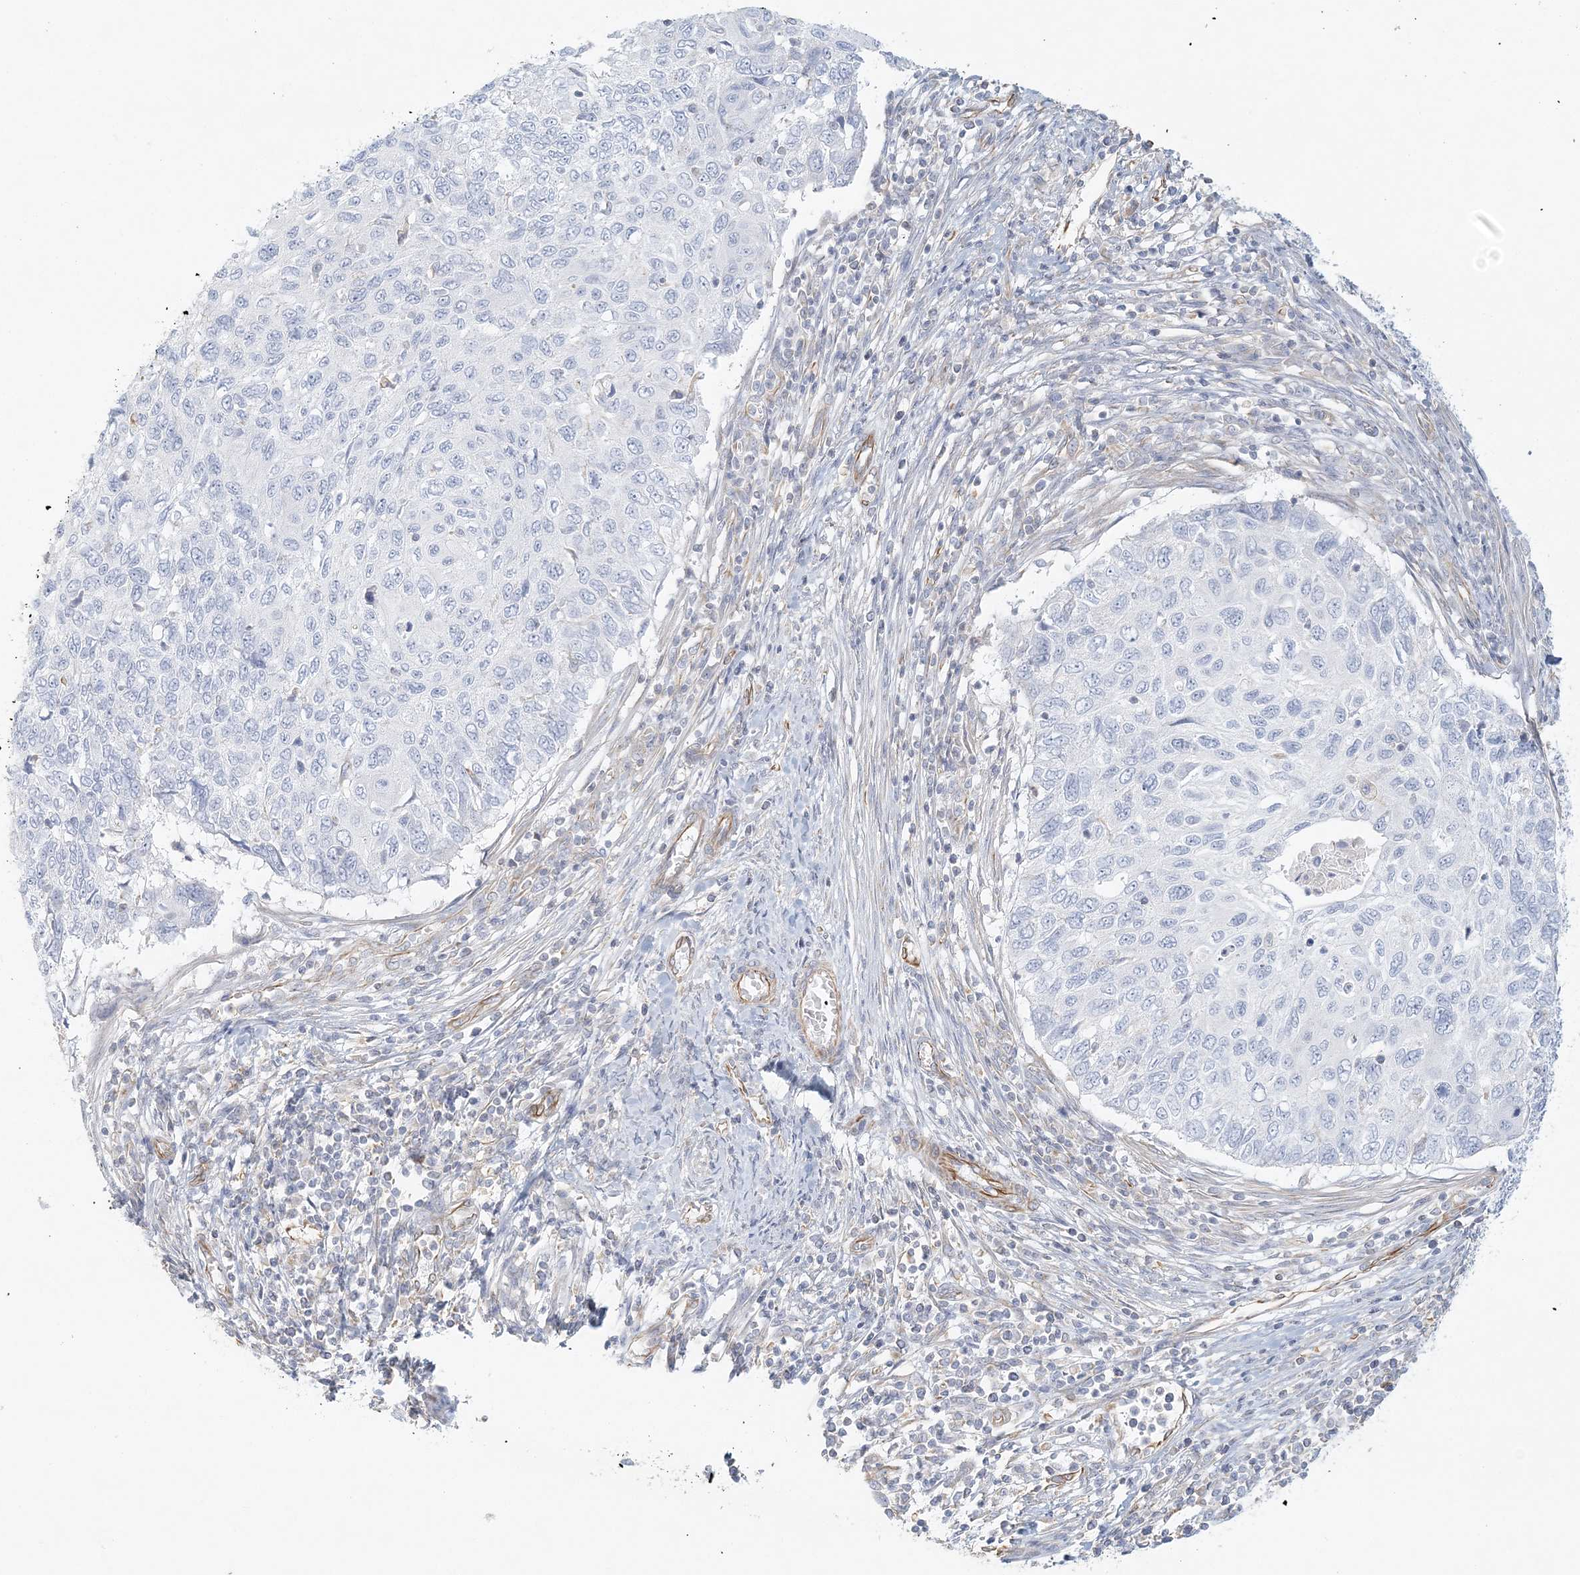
{"staining": {"intensity": "negative", "quantity": "none", "location": "none"}, "tissue": "cervical cancer", "cell_type": "Tumor cells", "image_type": "cancer", "snomed": [{"axis": "morphology", "description": "Squamous cell carcinoma, NOS"}, {"axis": "topography", "description": "Cervix"}], "caption": "DAB immunohistochemical staining of cervical cancer (squamous cell carcinoma) exhibits no significant positivity in tumor cells. The staining was performed using DAB (3,3'-diaminobenzidine) to visualize the protein expression in brown, while the nuclei were stained in blue with hematoxylin (Magnification: 20x).", "gene": "DMRTB1", "patient": {"sex": "female", "age": 70}}